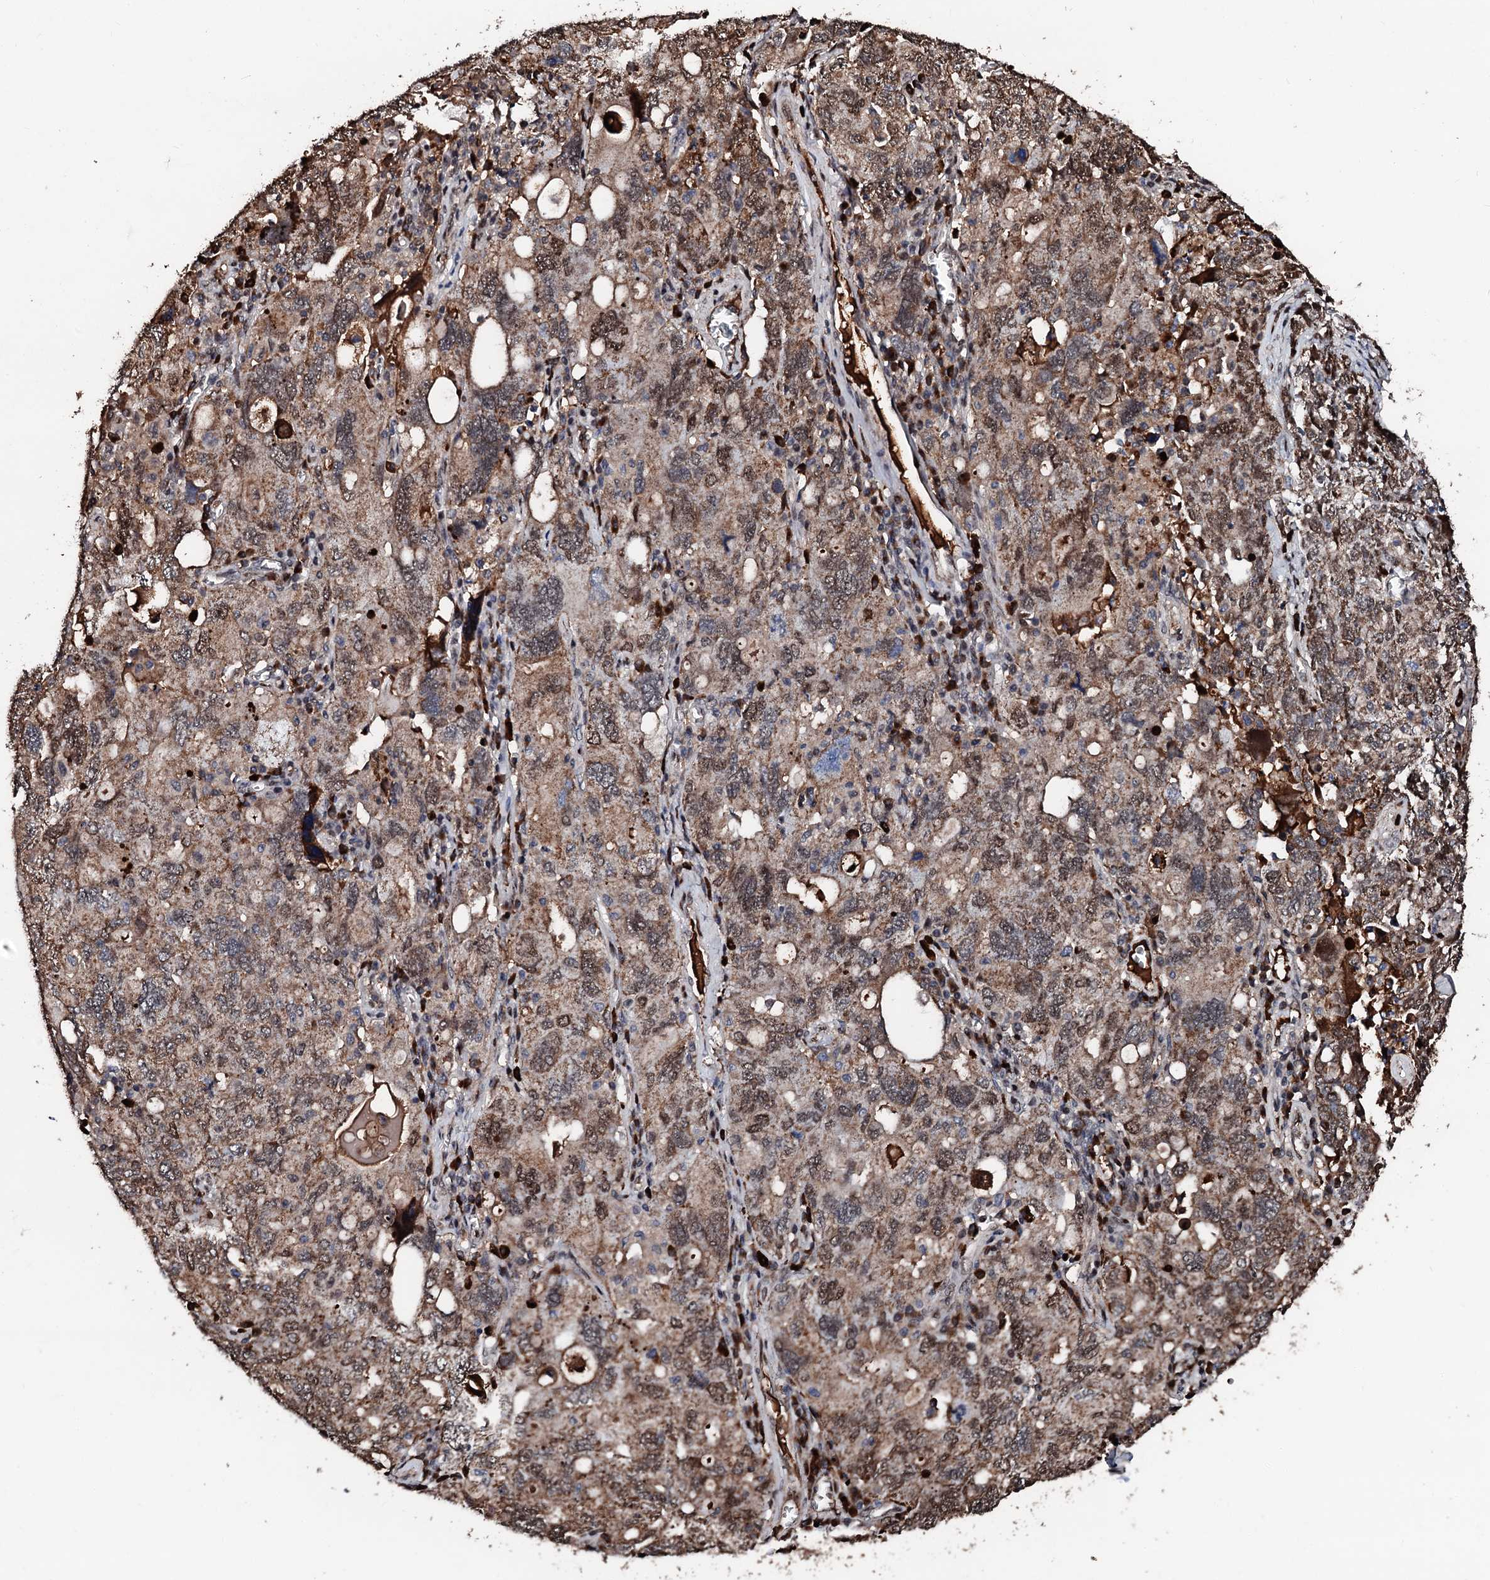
{"staining": {"intensity": "moderate", "quantity": ">75%", "location": "cytoplasmic/membranous,nuclear"}, "tissue": "ovarian cancer", "cell_type": "Tumor cells", "image_type": "cancer", "snomed": [{"axis": "morphology", "description": "Carcinoma, endometroid"}, {"axis": "topography", "description": "Ovary"}], "caption": "DAB immunohistochemical staining of ovarian cancer (endometroid carcinoma) displays moderate cytoplasmic/membranous and nuclear protein expression in about >75% of tumor cells.", "gene": "KIF18A", "patient": {"sex": "female", "age": 62}}